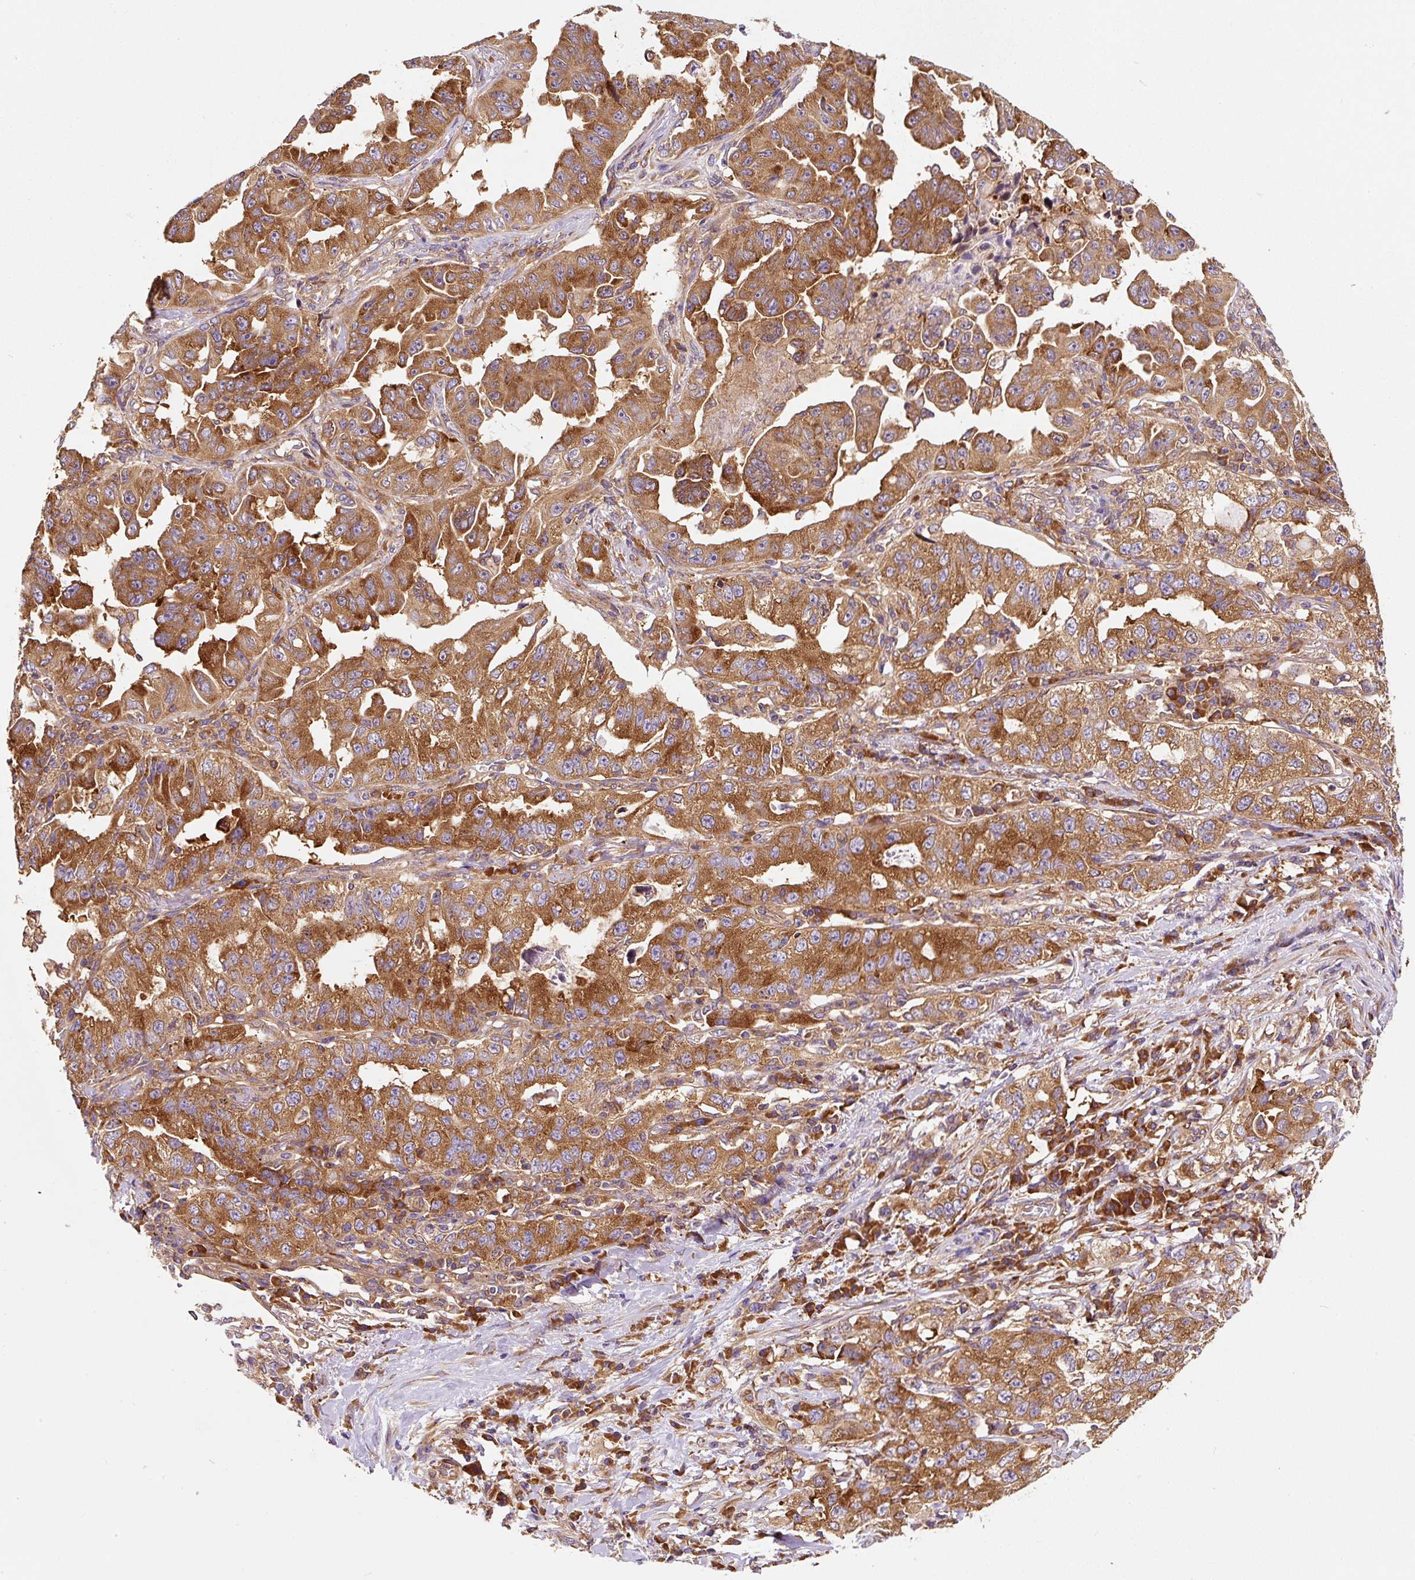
{"staining": {"intensity": "moderate", "quantity": ">75%", "location": "cytoplasmic/membranous"}, "tissue": "lung cancer", "cell_type": "Tumor cells", "image_type": "cancer", "snomed": [{"axis": "morphology", "description": "Adenocarcinoma, NOS"}, {"axis": "topography", "description": "Lung"}], "caption": "Lung adenocarcinoma tissue displays moderate cytoplasmic/membranous staining in approximately >75% of tumor cells, visualized by immunohistochemistry. (brown staining indicates protein expression, while blue staining denotes nuclei).", "gene": "EIF2S2", "patient": {"sex": "female", "age": 51}}